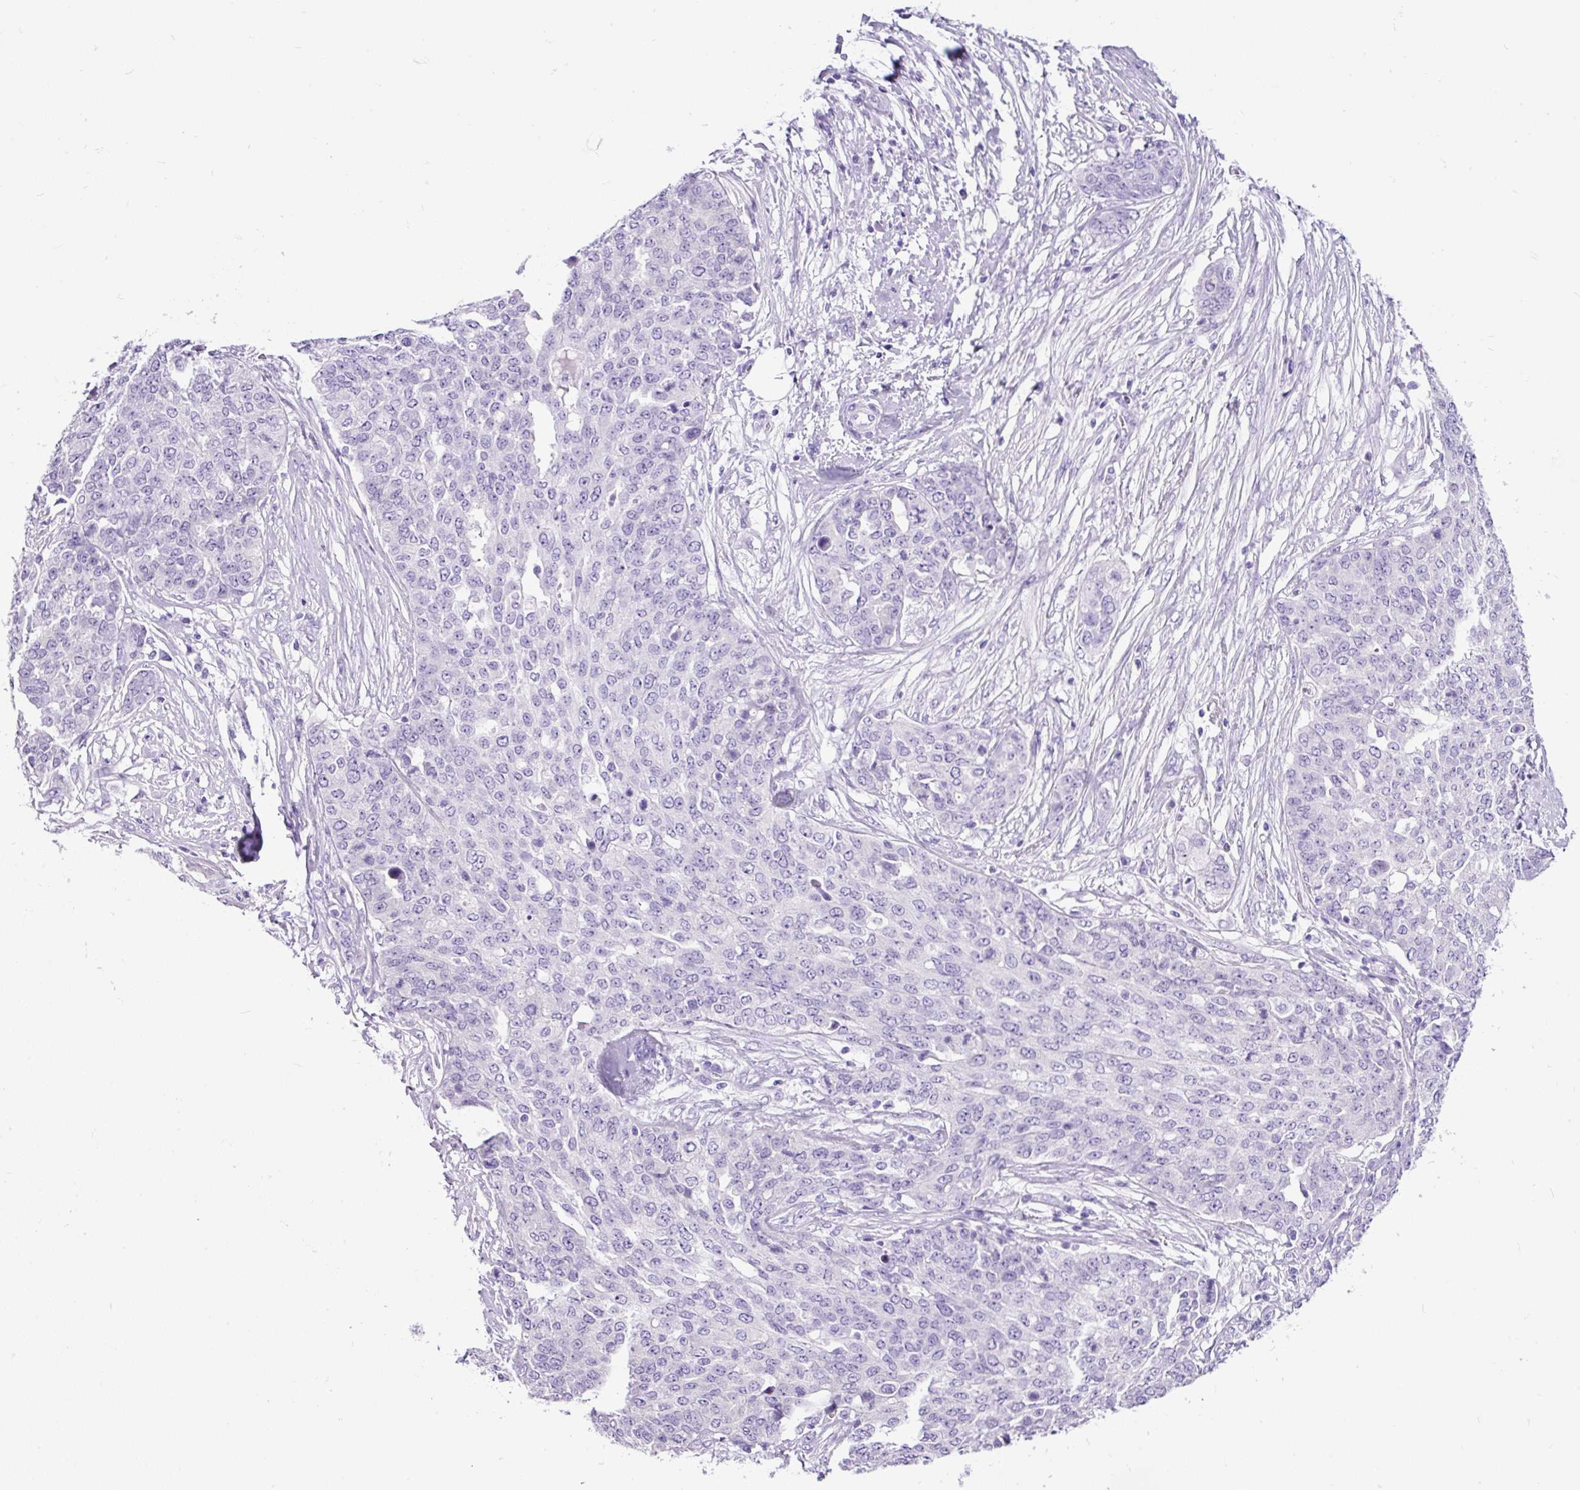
{"staining": {"intensity": "negative", "quantity": "none", "location": "none"}, "tissue": "ovarian cancer", "cell_type": "Tumor cells", "image_type": "cancer", "snomed": [{"axis": "morphology", "description": "Cystadenocarcinoma, serous, NOS"}, {"axis": "topography", "description": "Soft tissue"}, {"axis": "topography", "description": "Ovary"}], "caption": "An image of human serous cystadenocarcinoma (ovarian) is negative for staining in tumor cells.", "gene": "PDIA2", "patient": {"sex": "female", "age": 57}}